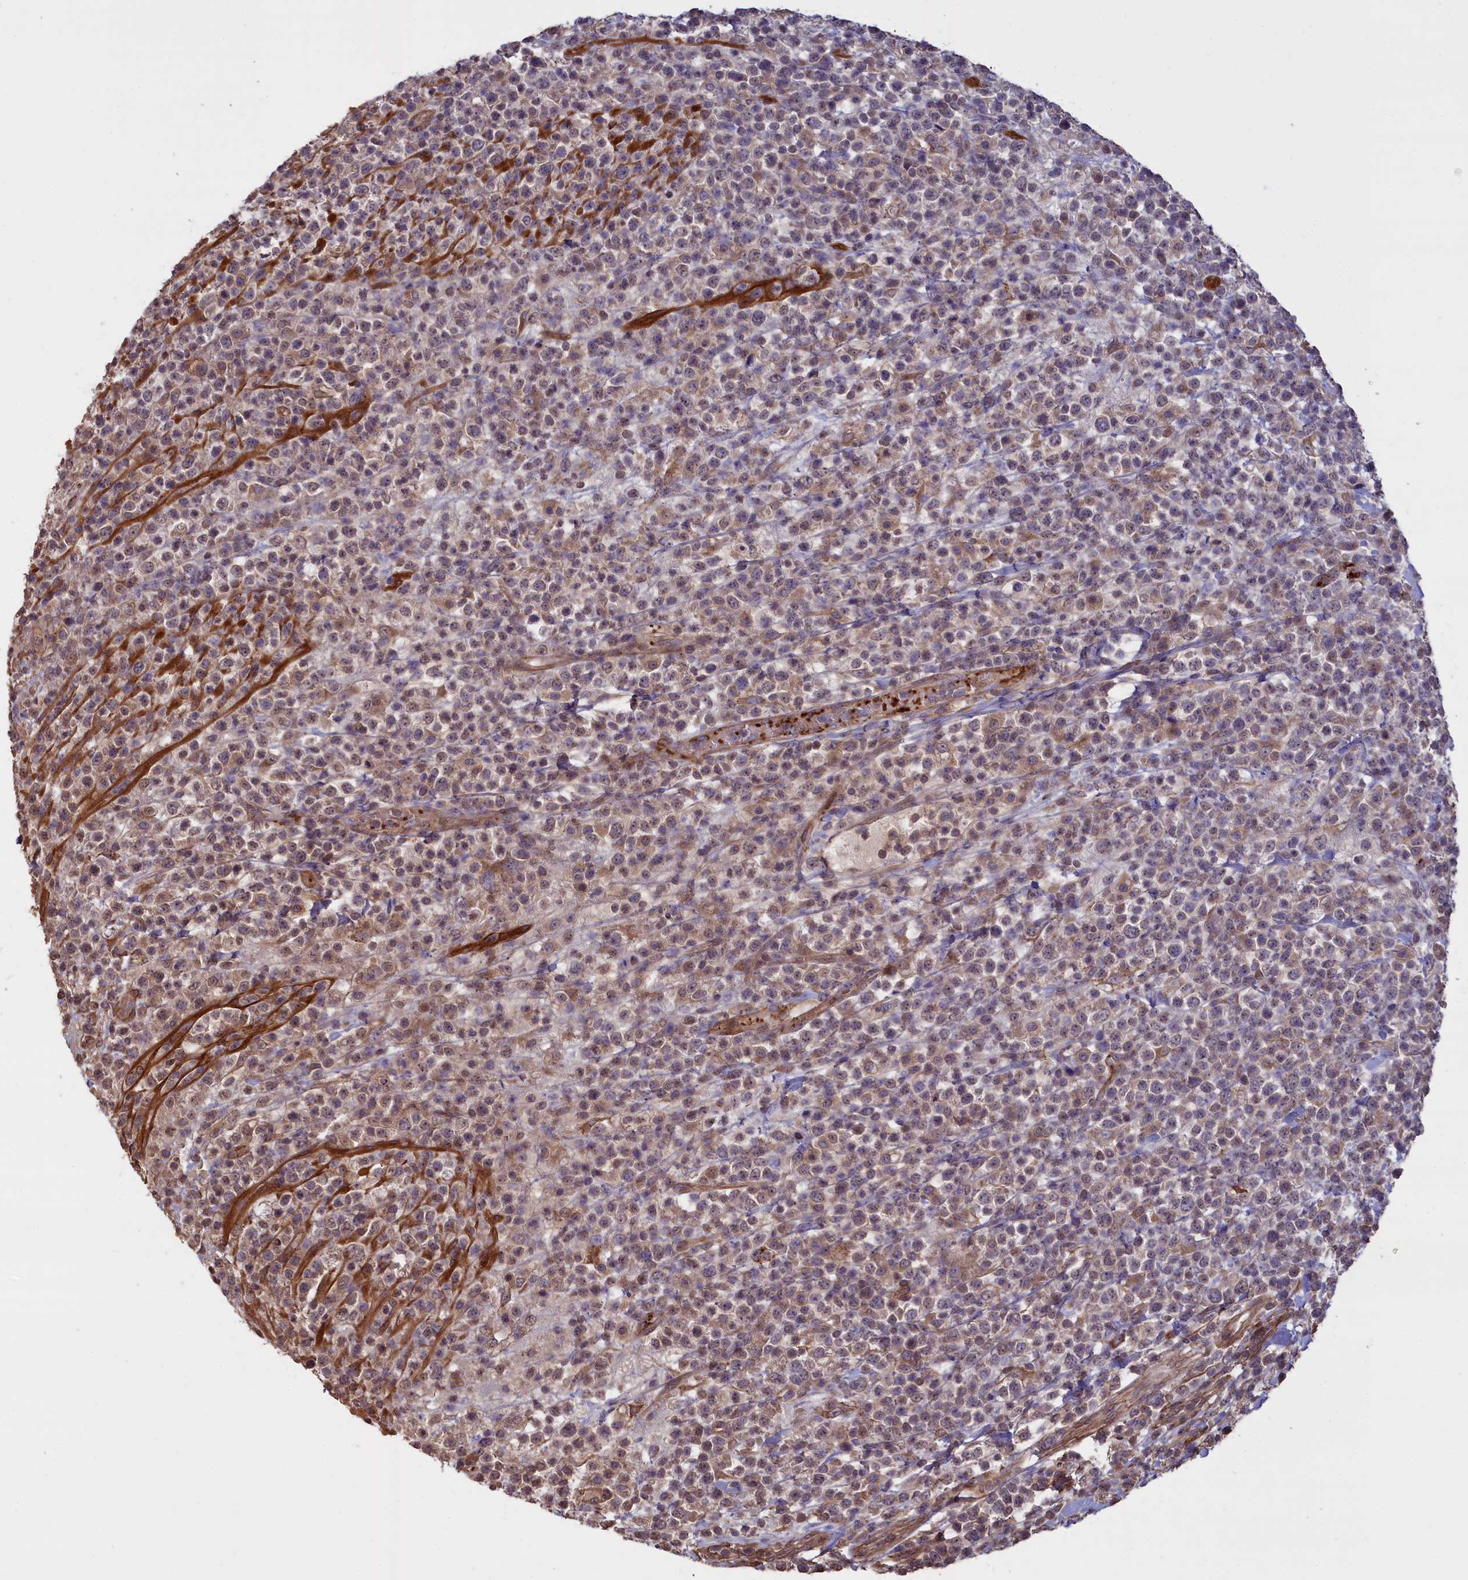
{"staining": {"intensity": "weak", "quantity": "25%-75%", "location": "cytoplasmic/membranous,nuclear"}, "tissue": "lymphoma", "cell_type": "Tumor cells", "image_type": "cancer", "snomed": [{"axis": "morphology", "description": "Malignant lymphoma, non-Hodgkin's type, High grade"}, {"axis": "topography", "description": "Colon"}], "caption": "A photomicrograph showing weak cytoplasmic/membranous and nuclear staining in about 25%-75% of tumor cells in lymphoma, as visualized by brown immunohistochemical staining.", "gene": "ATP6V0A2", "patient": {"sex": "female", "age": 53}}